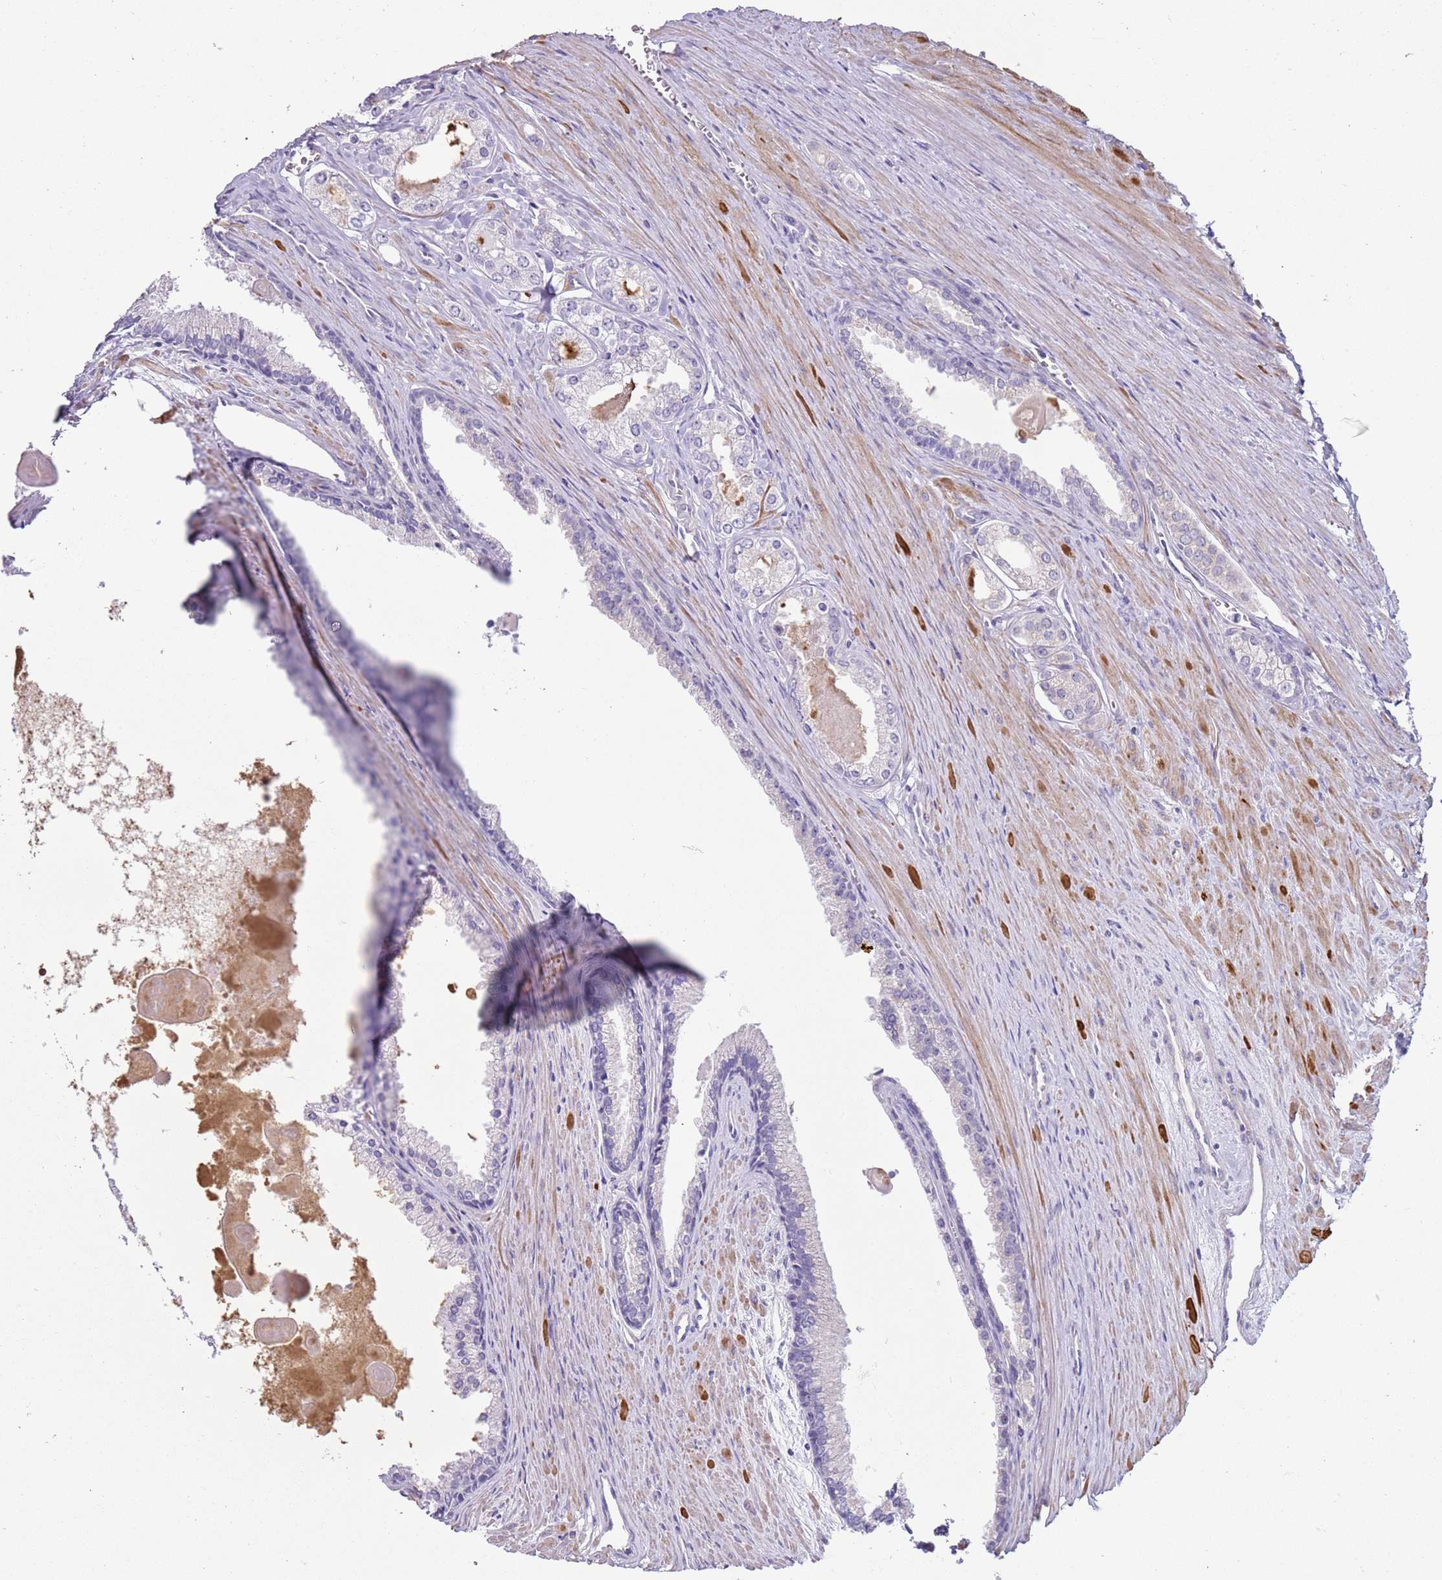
{"staining": {"intensity": "negative", "quantity": "none", "location": "none"}, "tissue": "prostate cancer", "cell_type": "Tumor cells", "image_type": "cancer", "snomed": [{"axis": "morphology", "description": "Adenocarcinoma, High grade"}, {"axis": "topography", "description": "Prostate"}], "caption": "DAB (3,3'-diaminobenzidine) immunohistochemical staining of high-grade adenocarcinoma (prostate) shows no significant expression in tumor cells.", "gene": "NPAP1", "patient": {"sex": "male", "age": 68}}